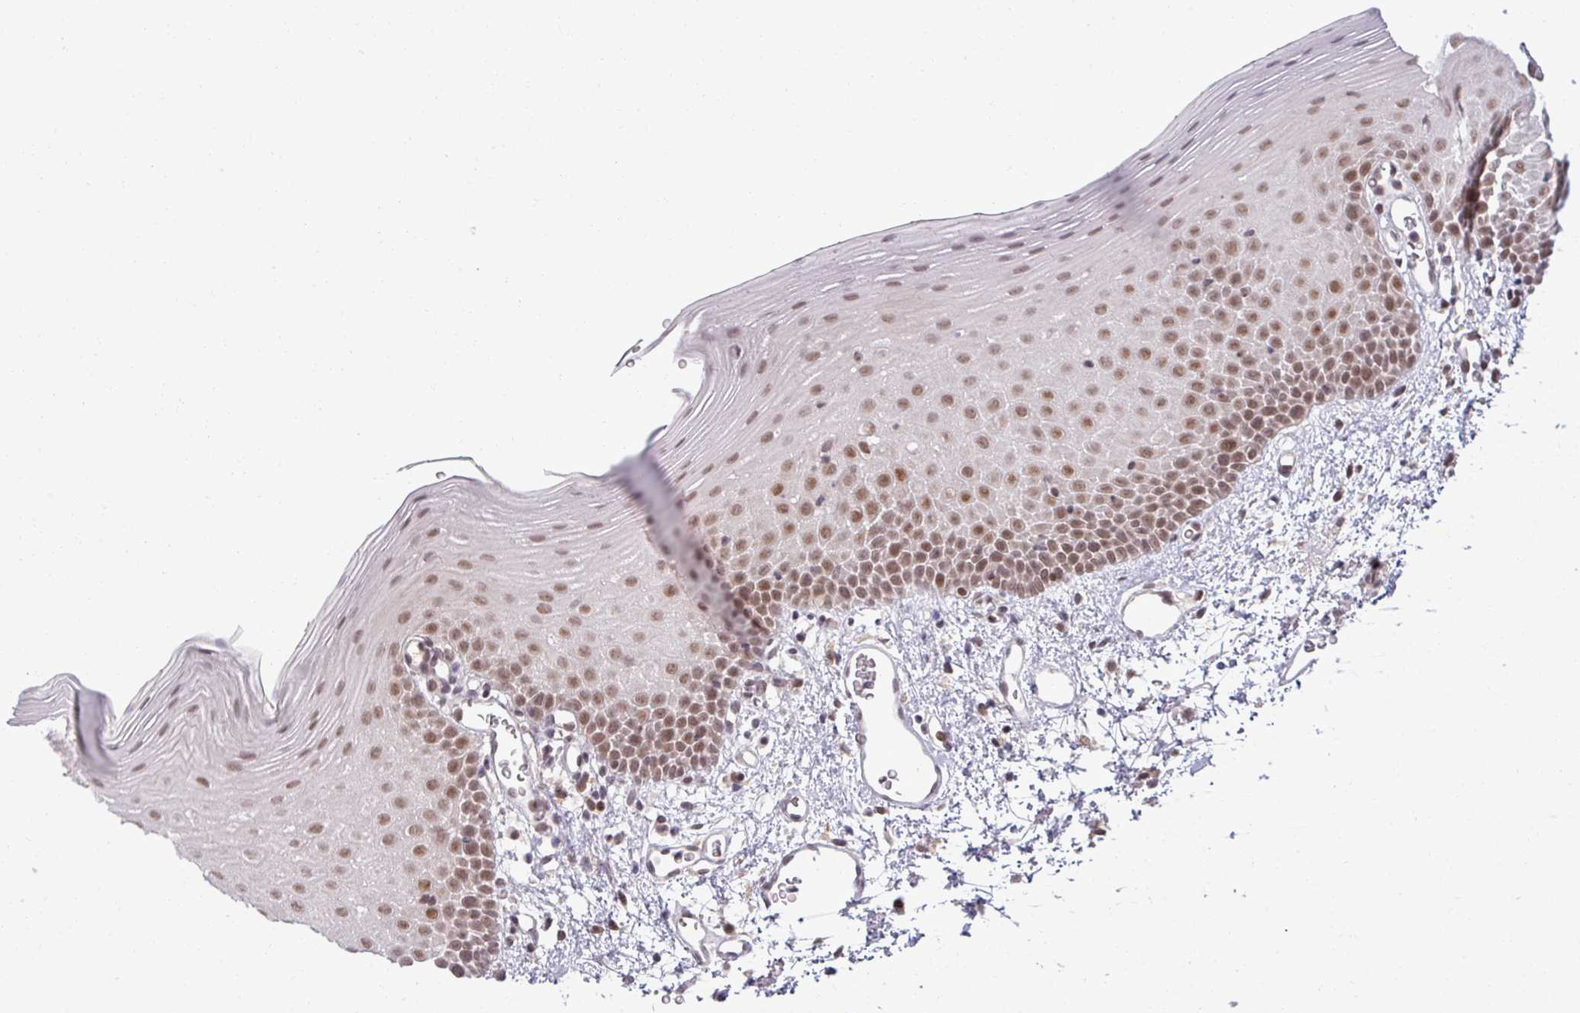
{"staining": {"intensity": "moderate", "quantity": ">75%", "location": "nuclear"}, "tissue": "oral mucosa", "cell_type": "Squamous epithelial cells", "image_type": "normal", "snomed": [{"axis": "morphology", "description": "Normal tissue, NOS"}, {"axis": "topography", "description": "Oral tissue"}], "caption": "Brown immunohistochemical staining in unremarkable human oral mucosa reveals moderate nuclear expression in approximately >75% of squamous epithelial cells. Ihc stains the protein of interest in brown and the nuclei are stained blue.", "gene": "PTPN20", "patient": {"sex": "female", "age": 70}}